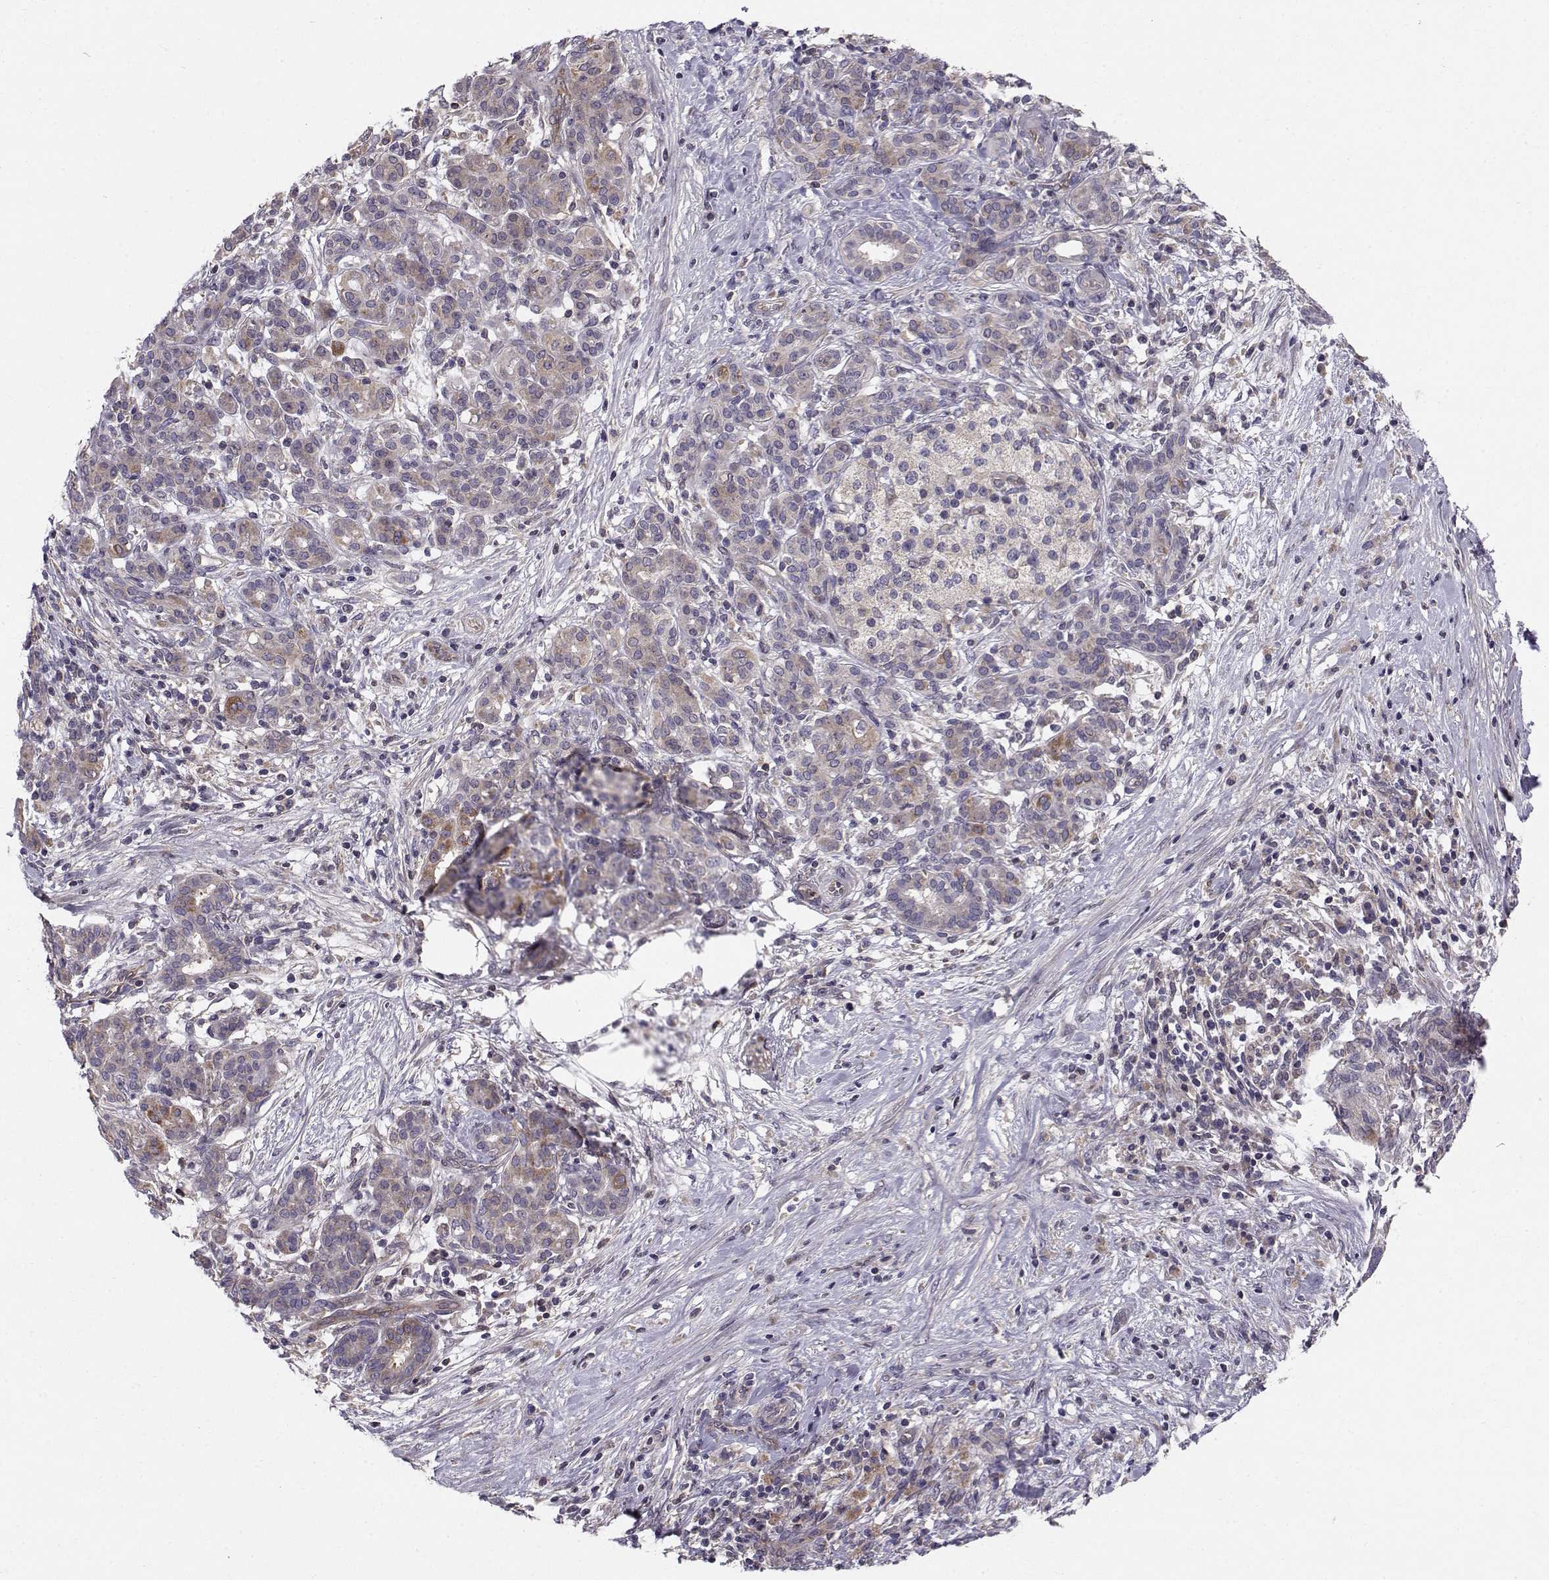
{"staining": {"intensity": "moderate", "quantity": ">75%", "location": "cytoplasmic/membranous"}, "tissue": "pancreatic cancer", "cell_type": "Tumor cells", "image_type": "cancer", "snomed": [{"axis": "morphology", "description": "Adenocarcinoma, NOS"}, {"axis": "topography", "description": "Pancreas"}], "caption": "Immunohistochemistry of pancreatic cancer reveals medium levels of moderate cytoplasmic/membranous expression in approximately >75% of tumor cells. (DAB = brown stain, brightfield microscopy at high magnification).", "gene": "PEX5L", "patient": {"sex": "male", "age": 44}}